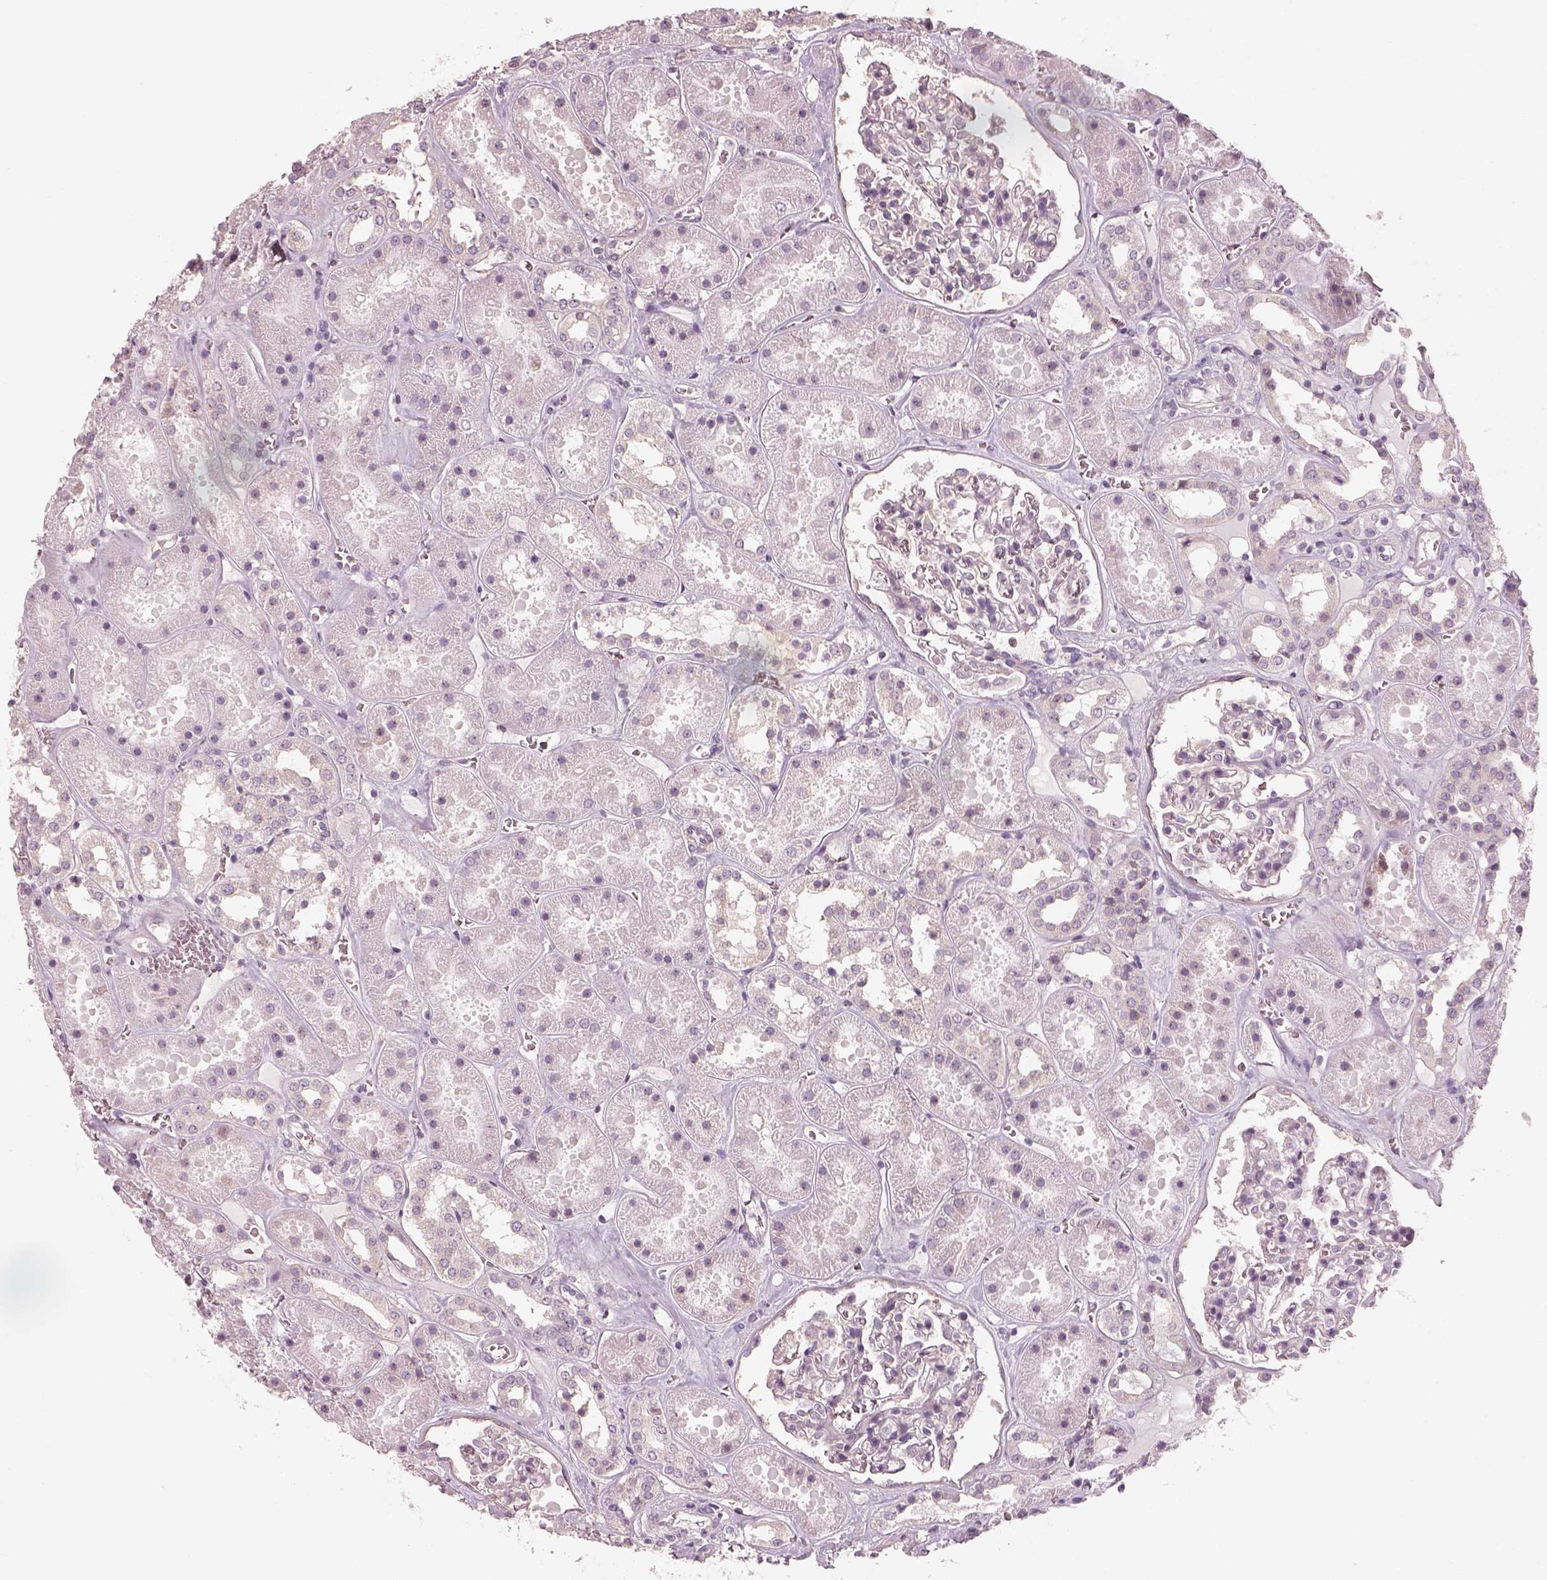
{"staining": {"intensity": "negative", "quantity": "none", "location": "none"}, "tissue": "kidney", "cell_type": "Cells in glomeruli", "image_type": "normal", "snomed": [{"axis": "morphology", "description": "Normal tissue, NOS"}, {"axis": "topography", "description": "Kidney"}], "caption": "Immunohistochemistry micrograph of unremarkable kidney: kidney stained with DAB (3,3'-diaminobenzidine) reveals no significant protein expression in cells in glomeruli. (DAB (3,3'-diaminobenzidine) IHC, high magnification).", "gene": "CDS1", "patient": {"sex": "female", "age": 41}}